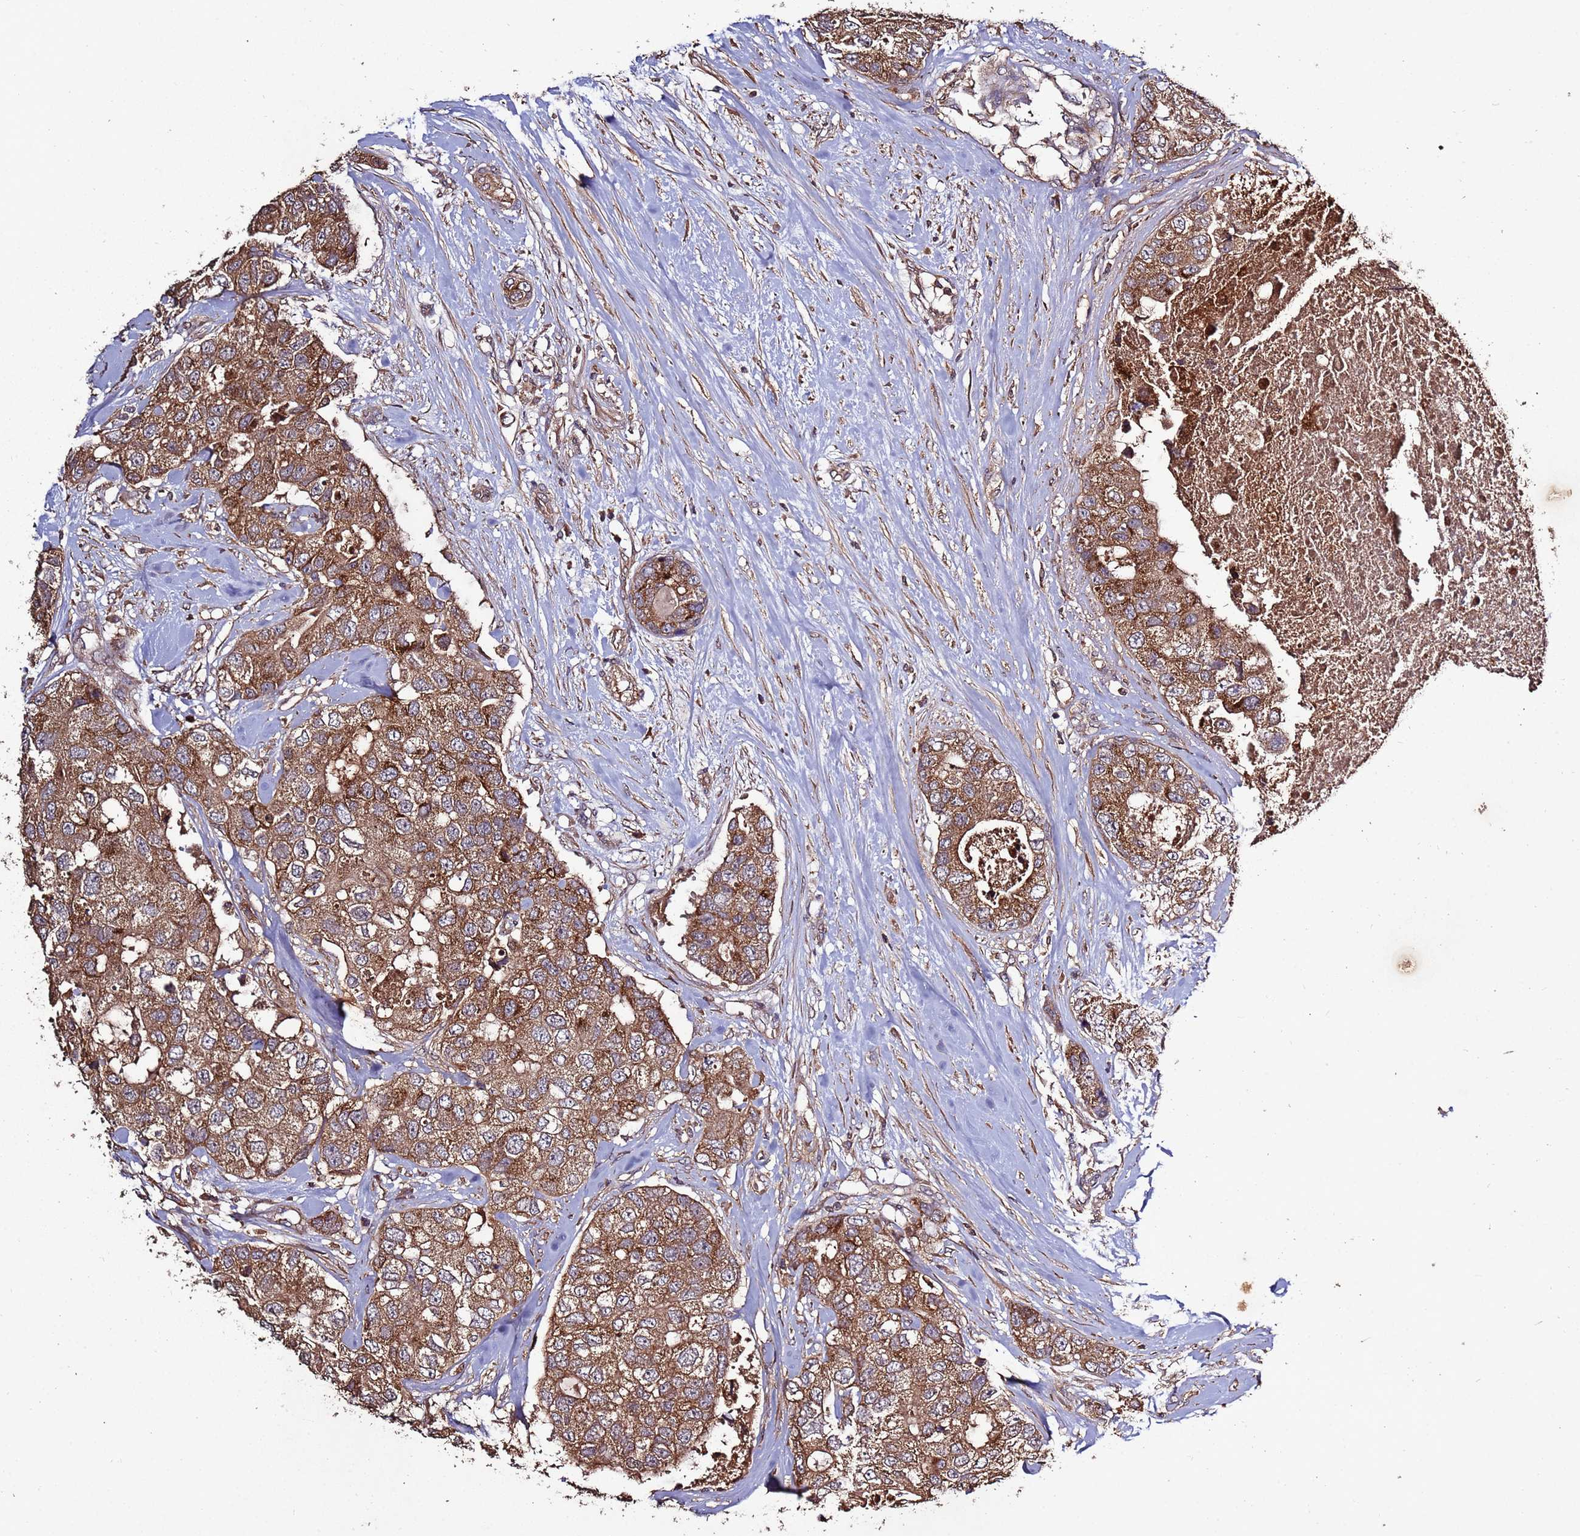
{"staining": {"intensity": "moderate", "quantity": ">75%", "location": "cytoplasmic/membranous"}, "tissue": "breast cancer", "cell_type": "Tumor cells", "image_type": "cancer", "snomed": [{"axis": "morphology", "description": "Duct carcinoma"}, {"axis": "topography", "description": "Breast"}], "caption": "Immunohistochemical staining of human breast infiltrating ductal carcinoma demonstrates medium levels of moderate cytoplasmic/membranous expression in about >75% of tumor cells.", "gene": "RPS15A", "patient": {"sex": "female", "age": 62}}